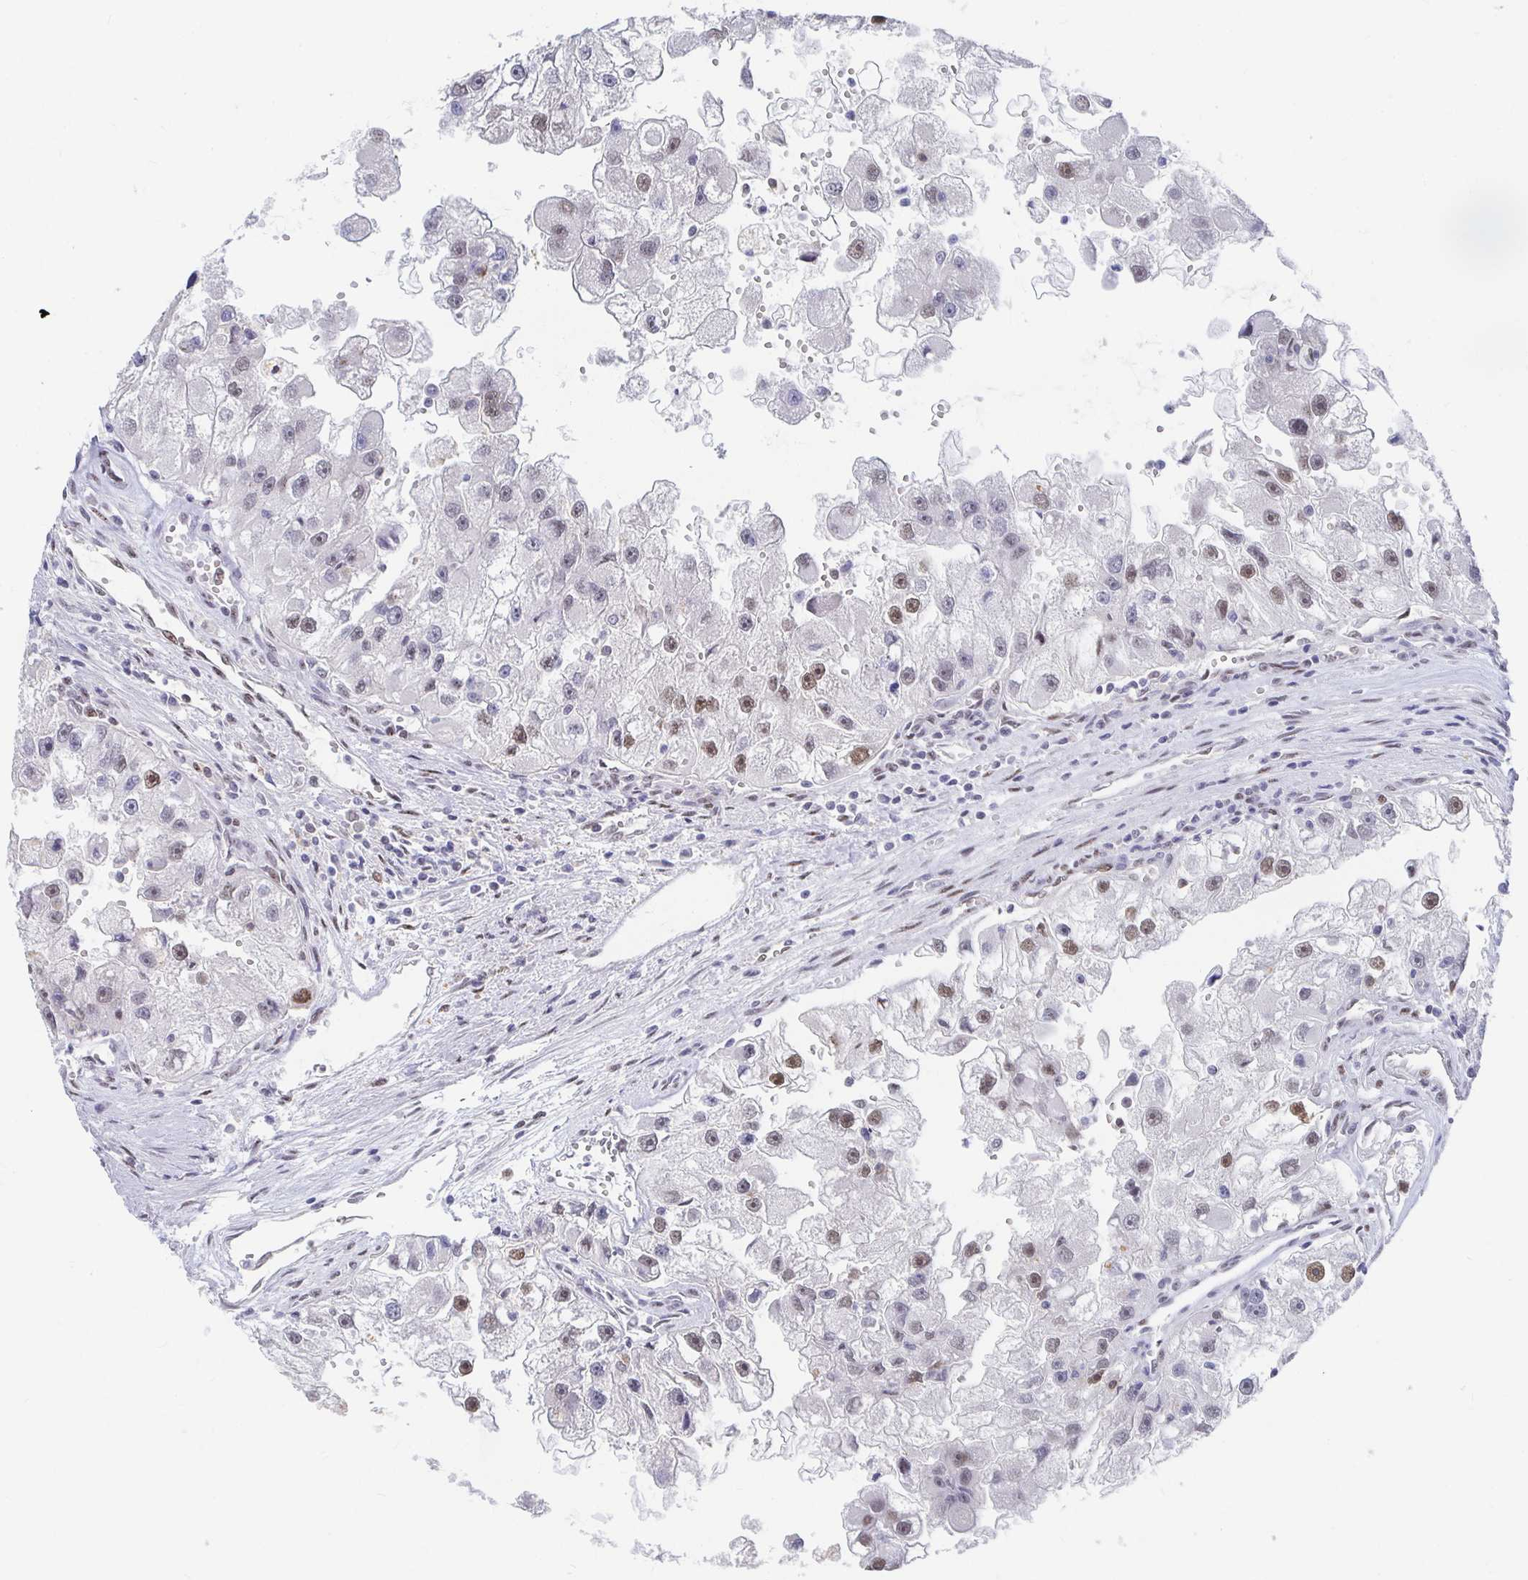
{"staining": {"intensity": "moderate", "quantity": "25%-75%", "location": "nuclear"}, "tissue": "renal cancer", "cell_type": "Tumor cells", "image_type": "cancer", "snomed": [{"axis": "morphology", "description": "Adenocarcinoma, NOS"}, {"axis": "topography", "description": "Kidney"}], "caption": "Immunohistochemical staining of renal cancer (adenocarcinoma) exhibits moderate nuclear protein staining in approximately 25%-75% of tumor cells. (Stains: DAB in brown, nuclei in blue, Microscopy: brightfield microscopy at high magnification).", "gene": "CLIC3", "patient": {"sex": "male", "age": 63}}